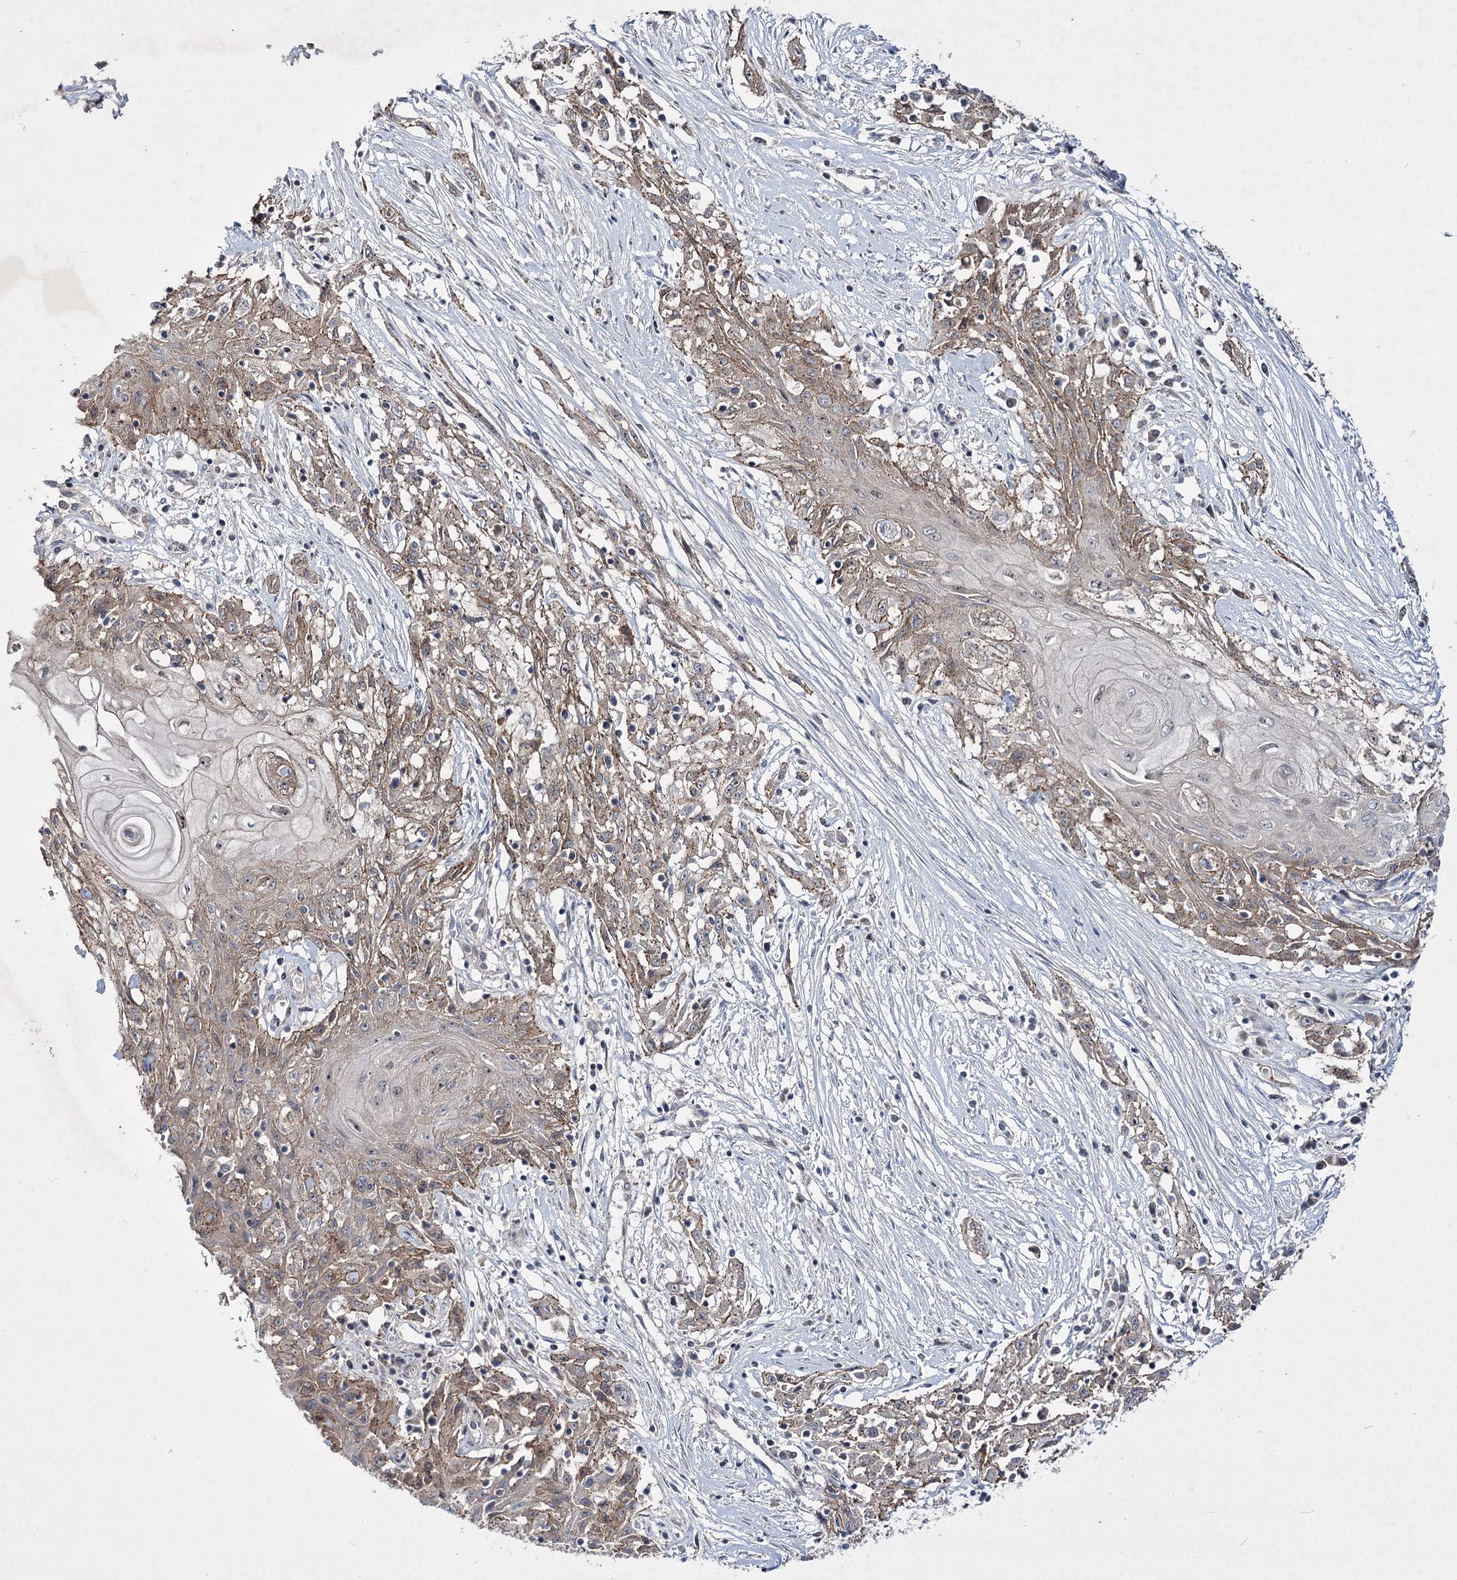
{"staining": {"intensity": "moderate", "quantity": "25%-75%", "location": "cytoplasmic/membranous"}, "tissue": "skin cancer", "cell_type": "Tumor cells", "image_type": "cancer", "snomed": [{"axis": "morphology", "description": "Squamous cell carcinoma, NOS"}, {"axis": "morphology", "description": "Squamous cell carcinoma, metastatic, NOS"}, {"axis": "topography", "description": "Skin"}, {"axis": "topography", "description": "Lymph node"}], "caption": "Protein analysis of skin cancer (metastatic squamous cell carcinoma) tissue exhibits moderate cytoplasmic/membranous expression in approximately 25%-75% of tumor cells.", "gene": "HOXC11", "patient": {"sex": "male", "age": 75}}